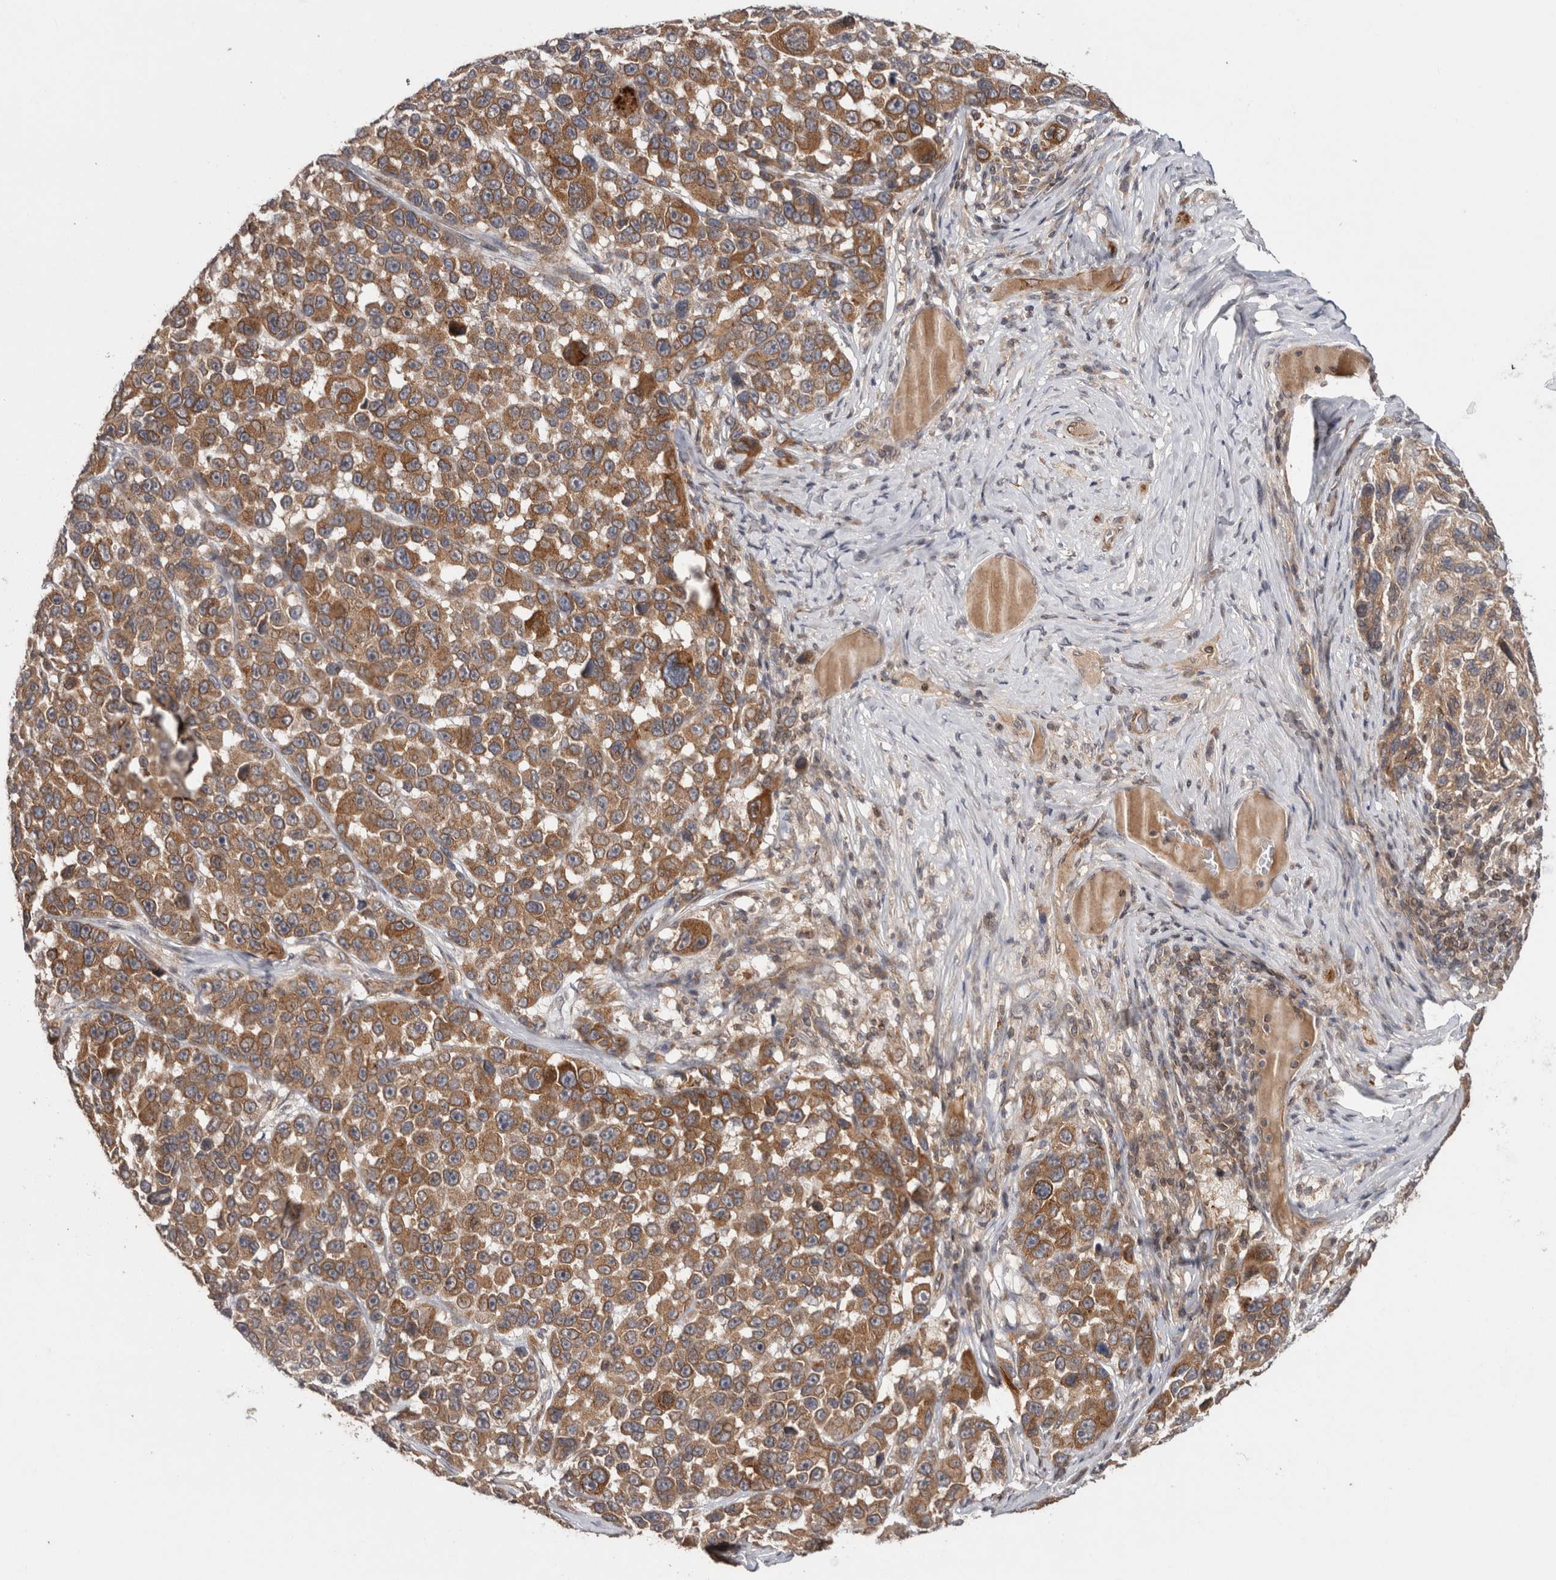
{"staining": {"intensity": "moderate", "quantity": ">75%", "location": "cytoplasmic/membranous"}, "tissue": "melanoma", "cell_type": "Tumor cells", "image_type": "cancer", "snomed": [{"axis": "morphology", "description": "Malignant melanoma, NOS"}, {"axis": "topography", "description": "Skin"}], "caption": "Malignant melanoma stained for a protein shows moderate cytoplasmic/membranous positivity in tumor cells. The staining is performed using DAB brown chromogen to label protein expression. The nuclei are counter-stained blue using hematoxylin.", "gene": "HMOX2", "patient": {"sex": "male", "age": 53}}